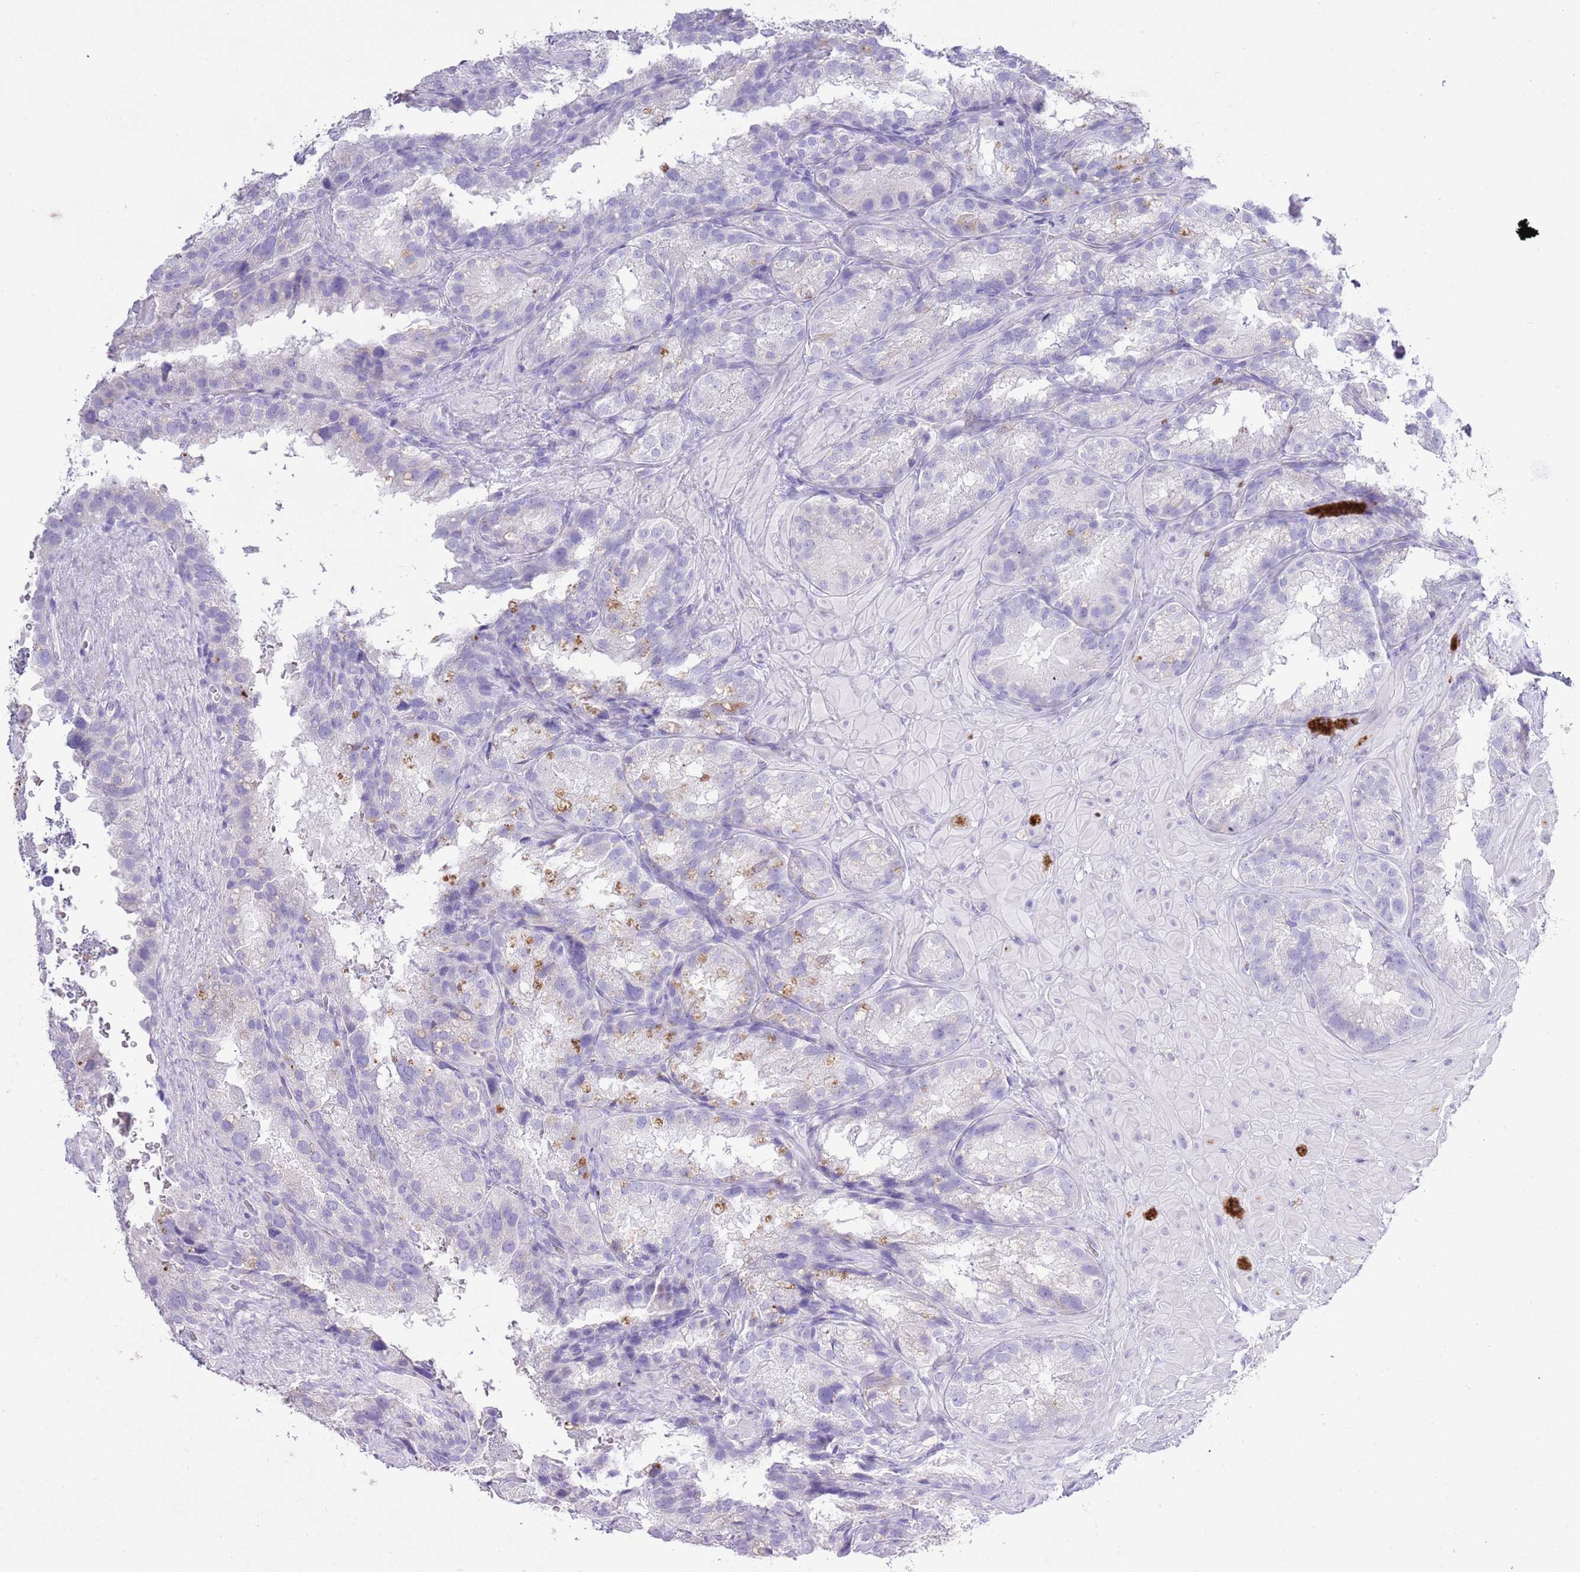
{"staining": {"intensity": "moderate", "quantity": "<25%", "location": "cytoplasmic/membranous"}, "tissue": "seminal vesicle", "cell_type": "Glandular cells", "image_type": "normal", "snomed": [{"axis": "morphology", "description": "Normal tissue, NOS"}, {"axis": "topography", "description": "Seminal veicle"}], "caption": "High-magnification brightfield microscopy of unremarkable seminal vesicle stained with DAB (brown) and counterstained with hematoxylin (blue). glandular cells exhibit moderate cytoplasmic/membranous staining is identified in about<25% of cells.", "gene": "OR2Z1", "patient": {"sex": "male", "age": 58}}